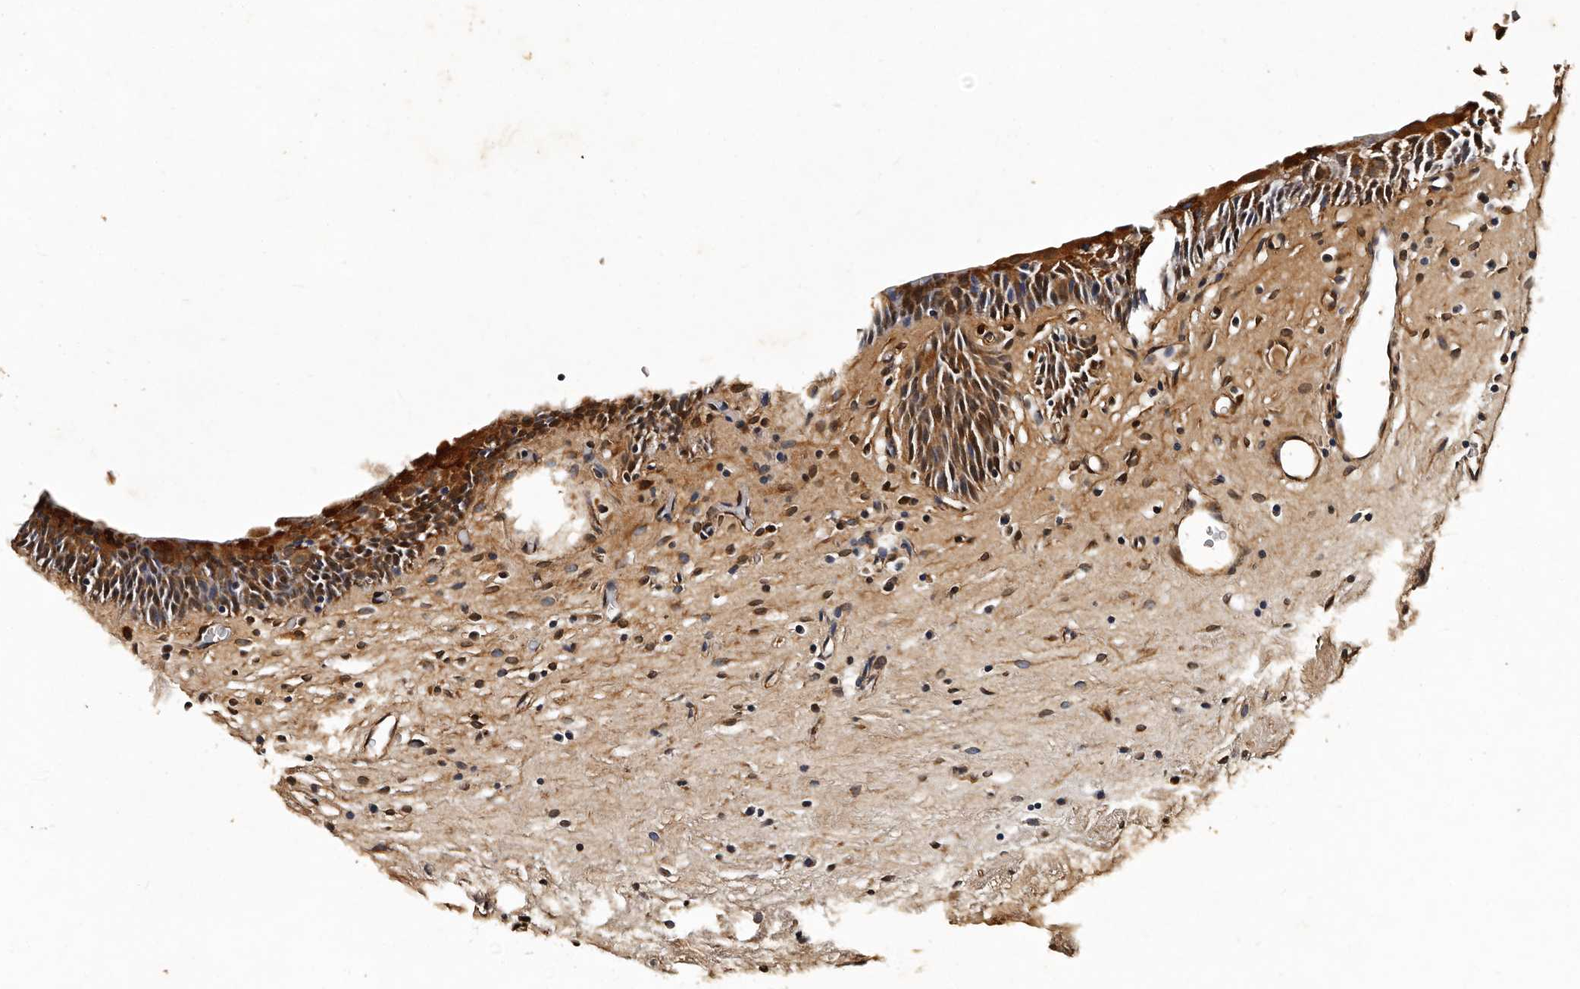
{"staining": {"intensity": "moderate", "quantity": ">75%", "location": "cytoplasmic/membranous,nuclear"}, "tissue": "urinary bladder", "cell_type": "Urothelial cells", "image_type": "normal", "snomed": [{"axis": "morphology", "description": "Normal tissue, NOS"}, {"axis": "topography", "description": "Urinary bladder"}], "caption": "Urinary bladder stained with a brown dye displays moderate cytoplasmic/membranous,nuclear positive positivity in approximately >75% of urothelial cells.", "gene": "CPNE3", "patient": {"sex": "male", "age": 83}}